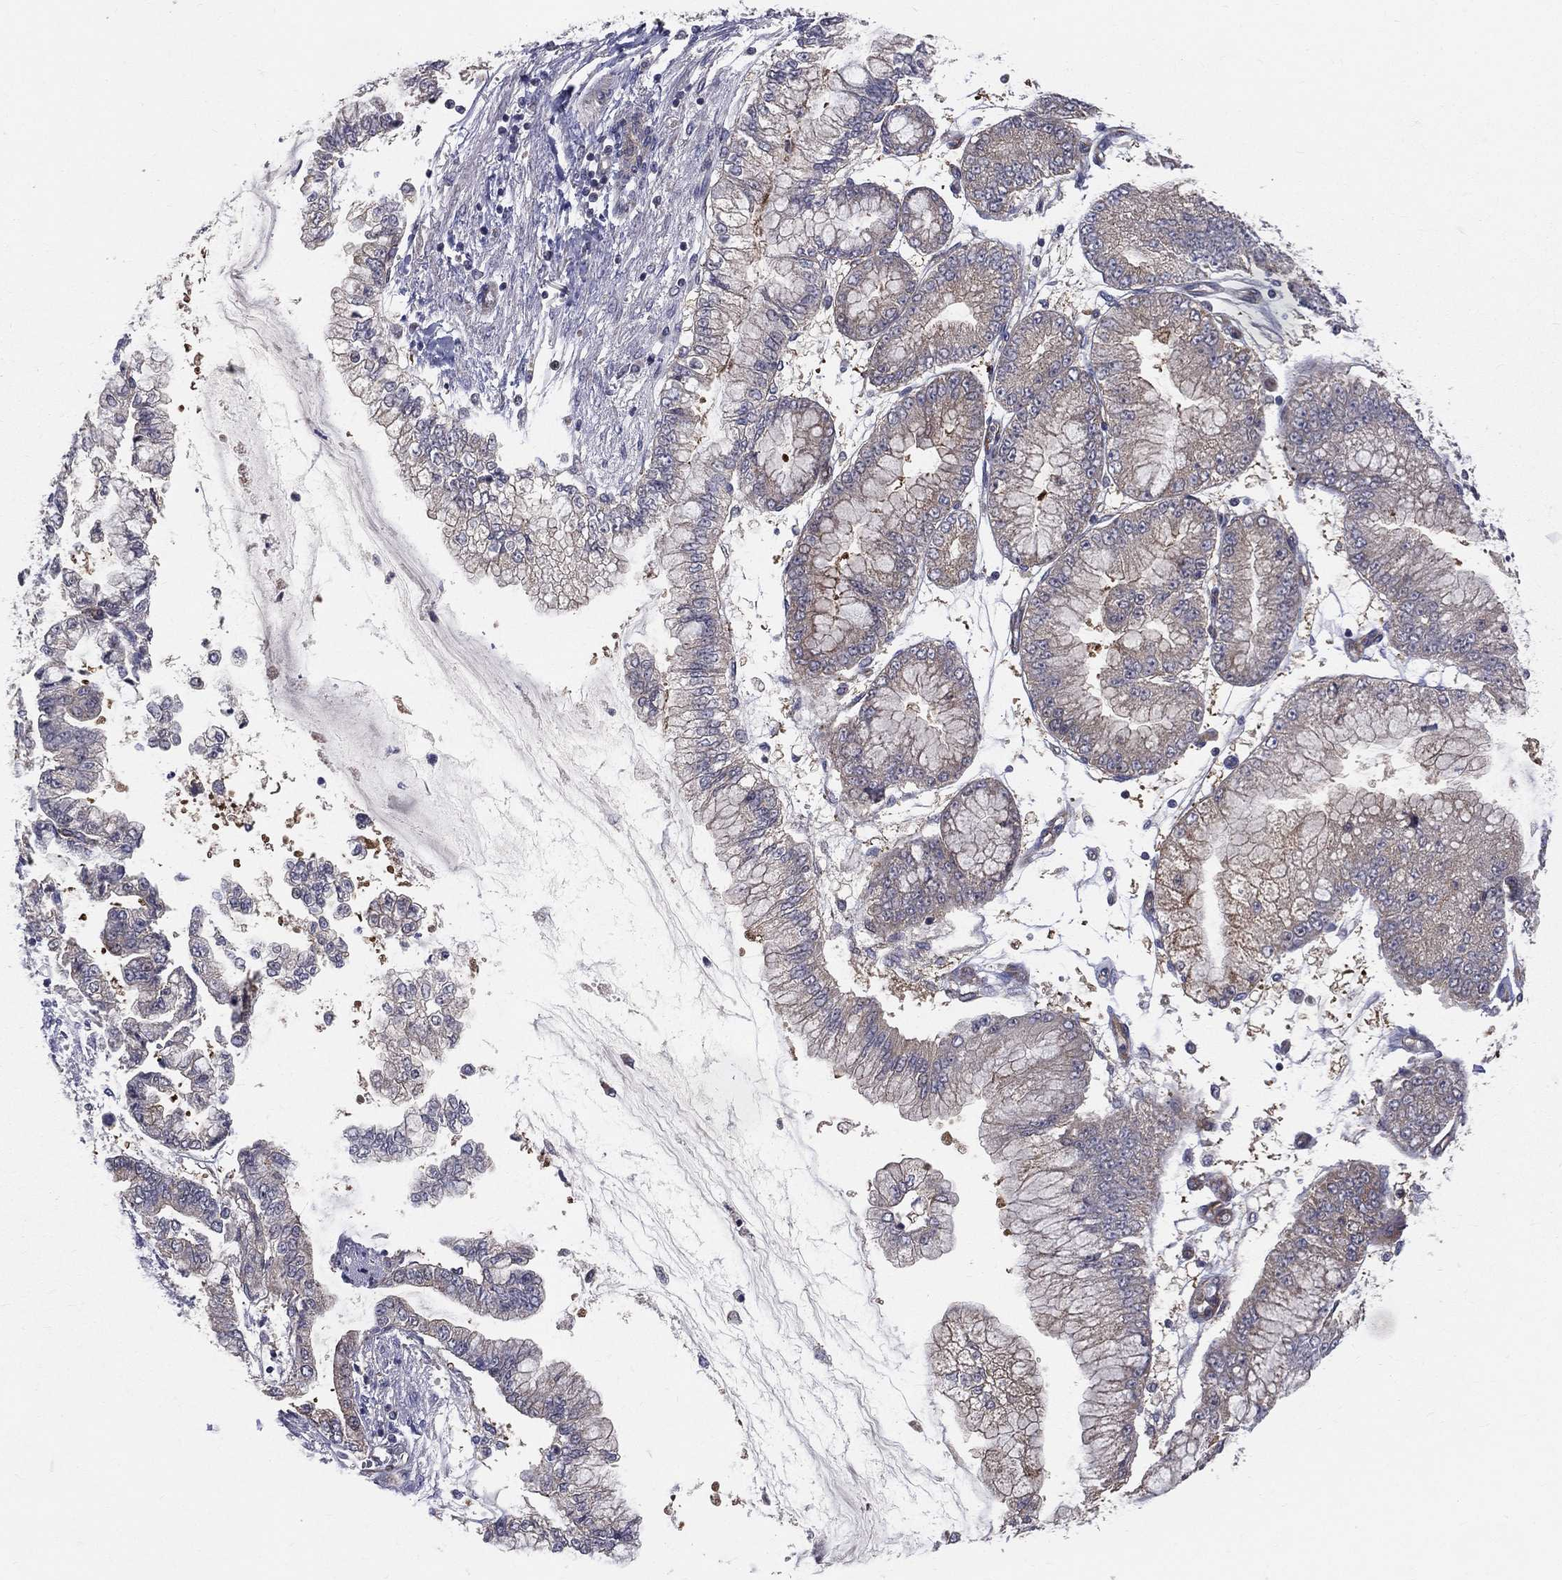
{"staining": {"intensity": "moderate", "quantity": "<25%", "location": "cytoplasmic/membranous"}, "tissue": "stomach cancer", "cell_type": "Tumor cells", "image_type": "cancer", "snomed": [{"axis": "morphology", "description": "Adenocarcinoma, NOS"}, {"axis": "topography", "description": "Stomach, upper"}], "caption": "Adenocarcinoma (stomach) tissue displays moderate cytoplasmic/membranous staining in approximately <25% of tumor cells", "gene": "POMZP3", "patient": {"sex": "female", "age": 74}}